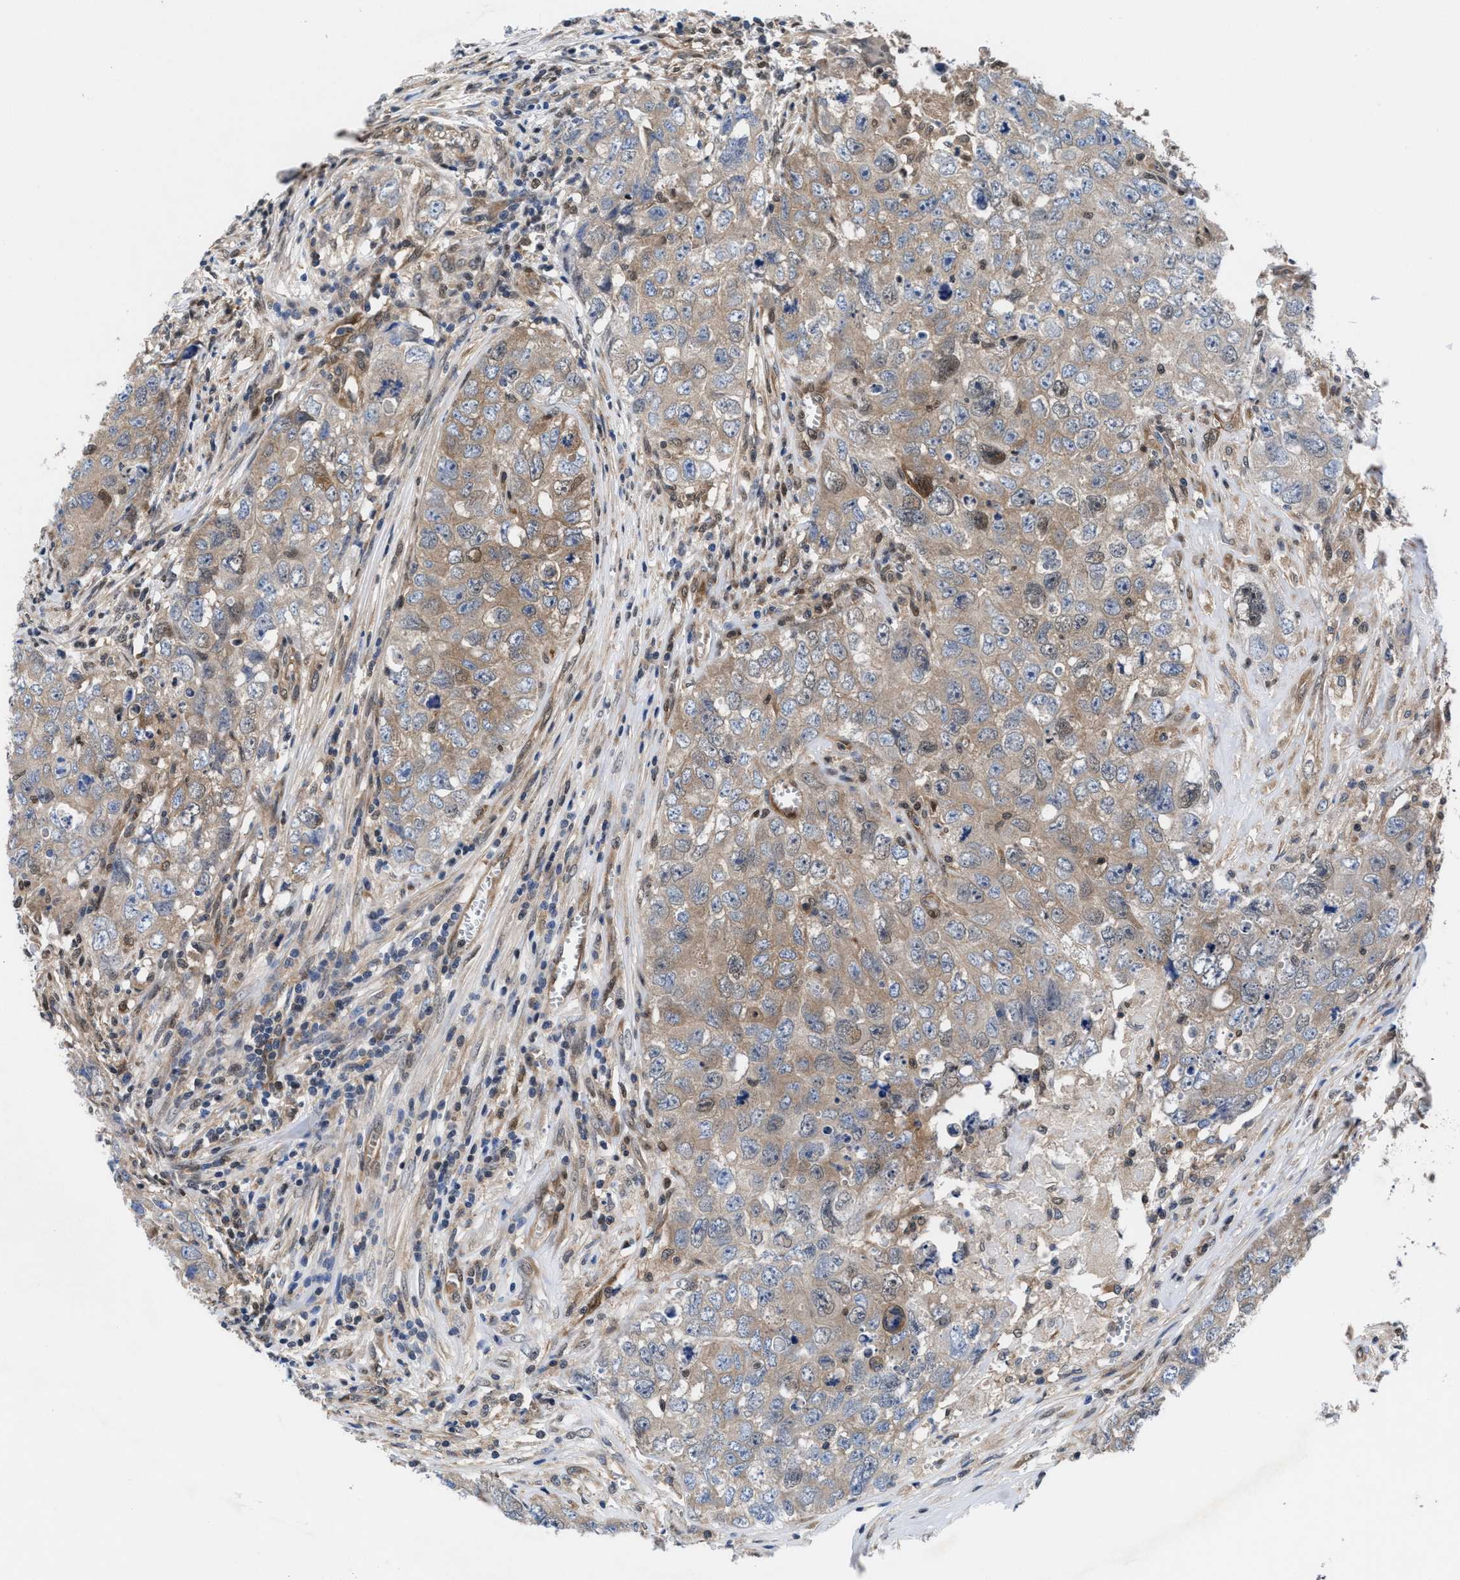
{"staining": {"intensity": "weak", "quantity": ">75%", "location": "cytoplasmic/membranous"}, "tissue": "testis cancer", "cell_type": "Tumor cells", "image_type": "cancer", "snomed": [{"axis": "morphology", "description": "Seminoma, NOS"}, {"axis": "morphology", "description": "Carcinoma, Embryonal, NOS"}, {"axis": "topography", "description": "Testis"}], "caption": "Immunohistochemical staining of embryonal carcinoma (testis) shows weak cytoplasmic/membranous protein staining in about >75% of tumor cells.", "gene": "ACLY", "patient": {"sex": "male", "age": 43}}